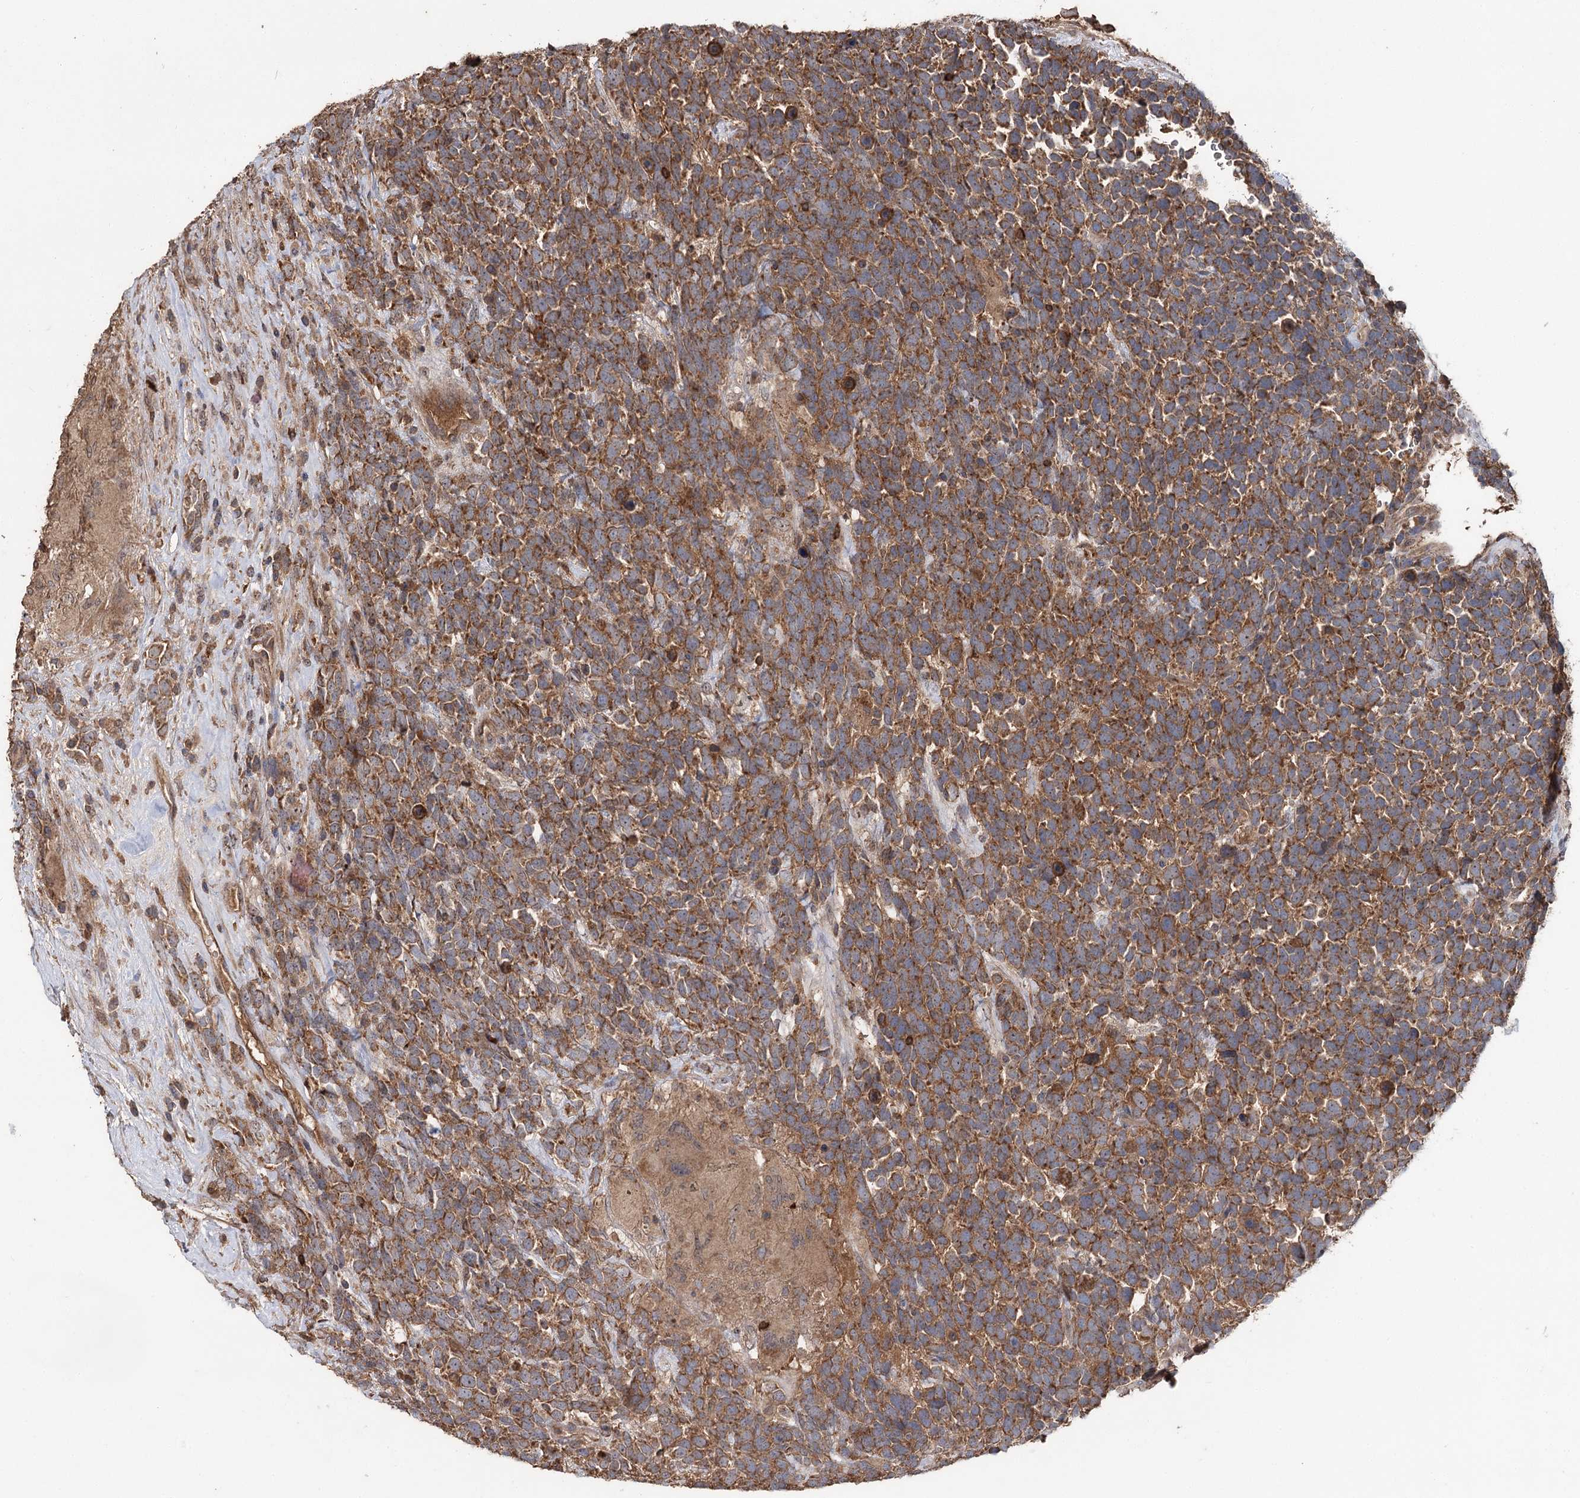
{"staining": {"intensity": "moderate", "quantity": ">75%", "location": "cytoplasmic/membranous"}, "tissue": "urothelial cancer", "cell_type": "Tumor cells", "image_type": "cancer", "snomed": [{"axis": "morphology", "description": "Urothelial carcinoma, High grade"}, {"axis": "topography", "description": "Urinary bladder"}], "caption": "Protein positivity by IHC displays moderate cytoplasmic/membranous positivity in about >75% of tumor cells in high-grade urothelial carcinoma.", "gene": "FAM53B", "patient": {"sex": "female", "age": 82}}